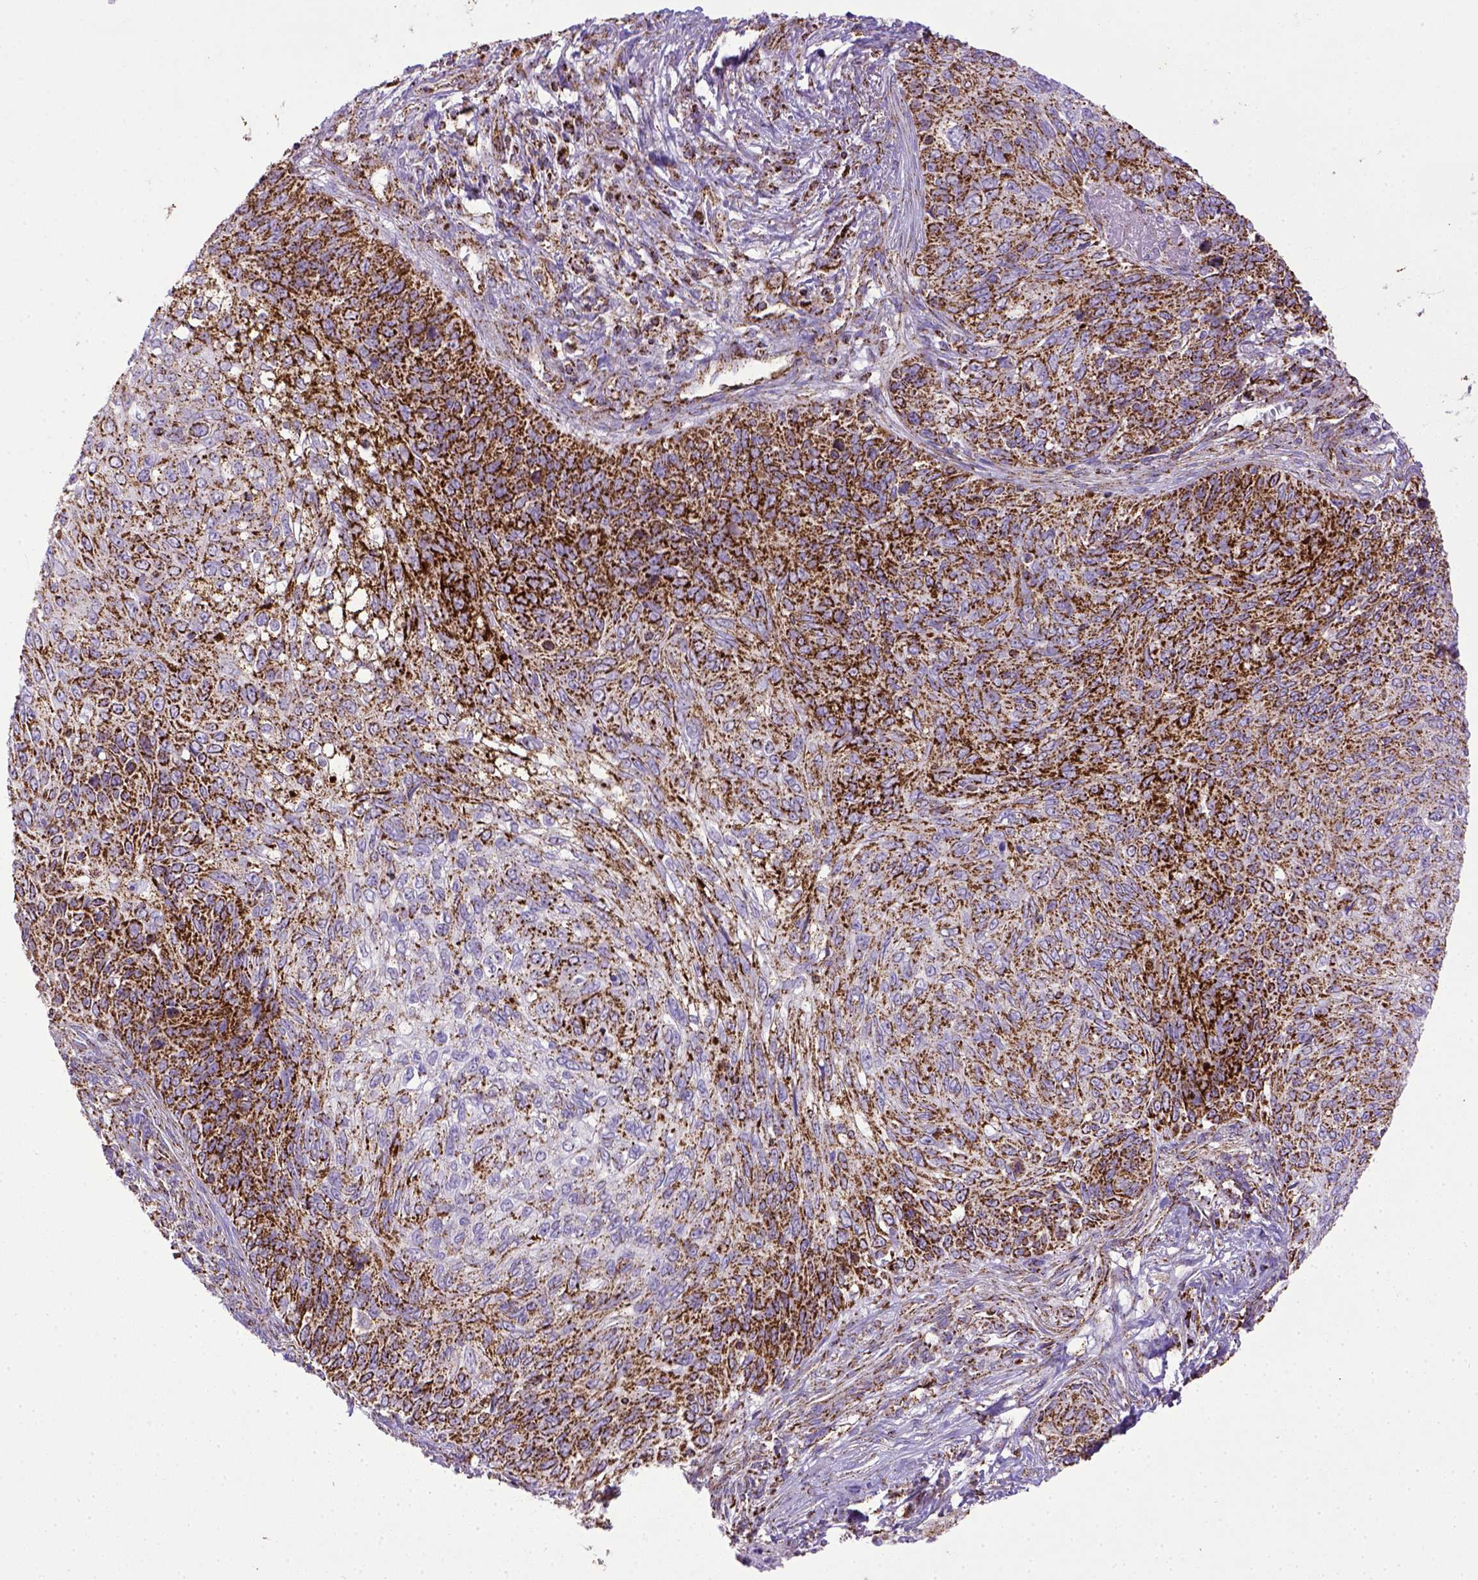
{"staining": {"intensity": "strong", "quantity": ">75%", "location": "cytoplasmic/membranous"}, "tissue": "skin cancer", "cell_type": "Tumor cells", "image_type": "cancer", "snomed": [{"axis": "morphology", "description": "Squamous cell carcinoma, NOS"}, {"axis": "topography", "description": "Skin"}], "caption": "High-magnification brightfield microscopy of skin cancer stained with DAB (brown) and counterstained with hematoxylin (blue). tumor cells exhibit strong cytoplasmic/membranous expression is seen in approximately>75% of cells. The staining was performed using DAB to visualize the protein expression in brown, while the nuclei were stained in blue with hematoxylin (Magnification: 20x).", "gene": "MT-CO1", "patient": {"sex": "male", "age": 92}}